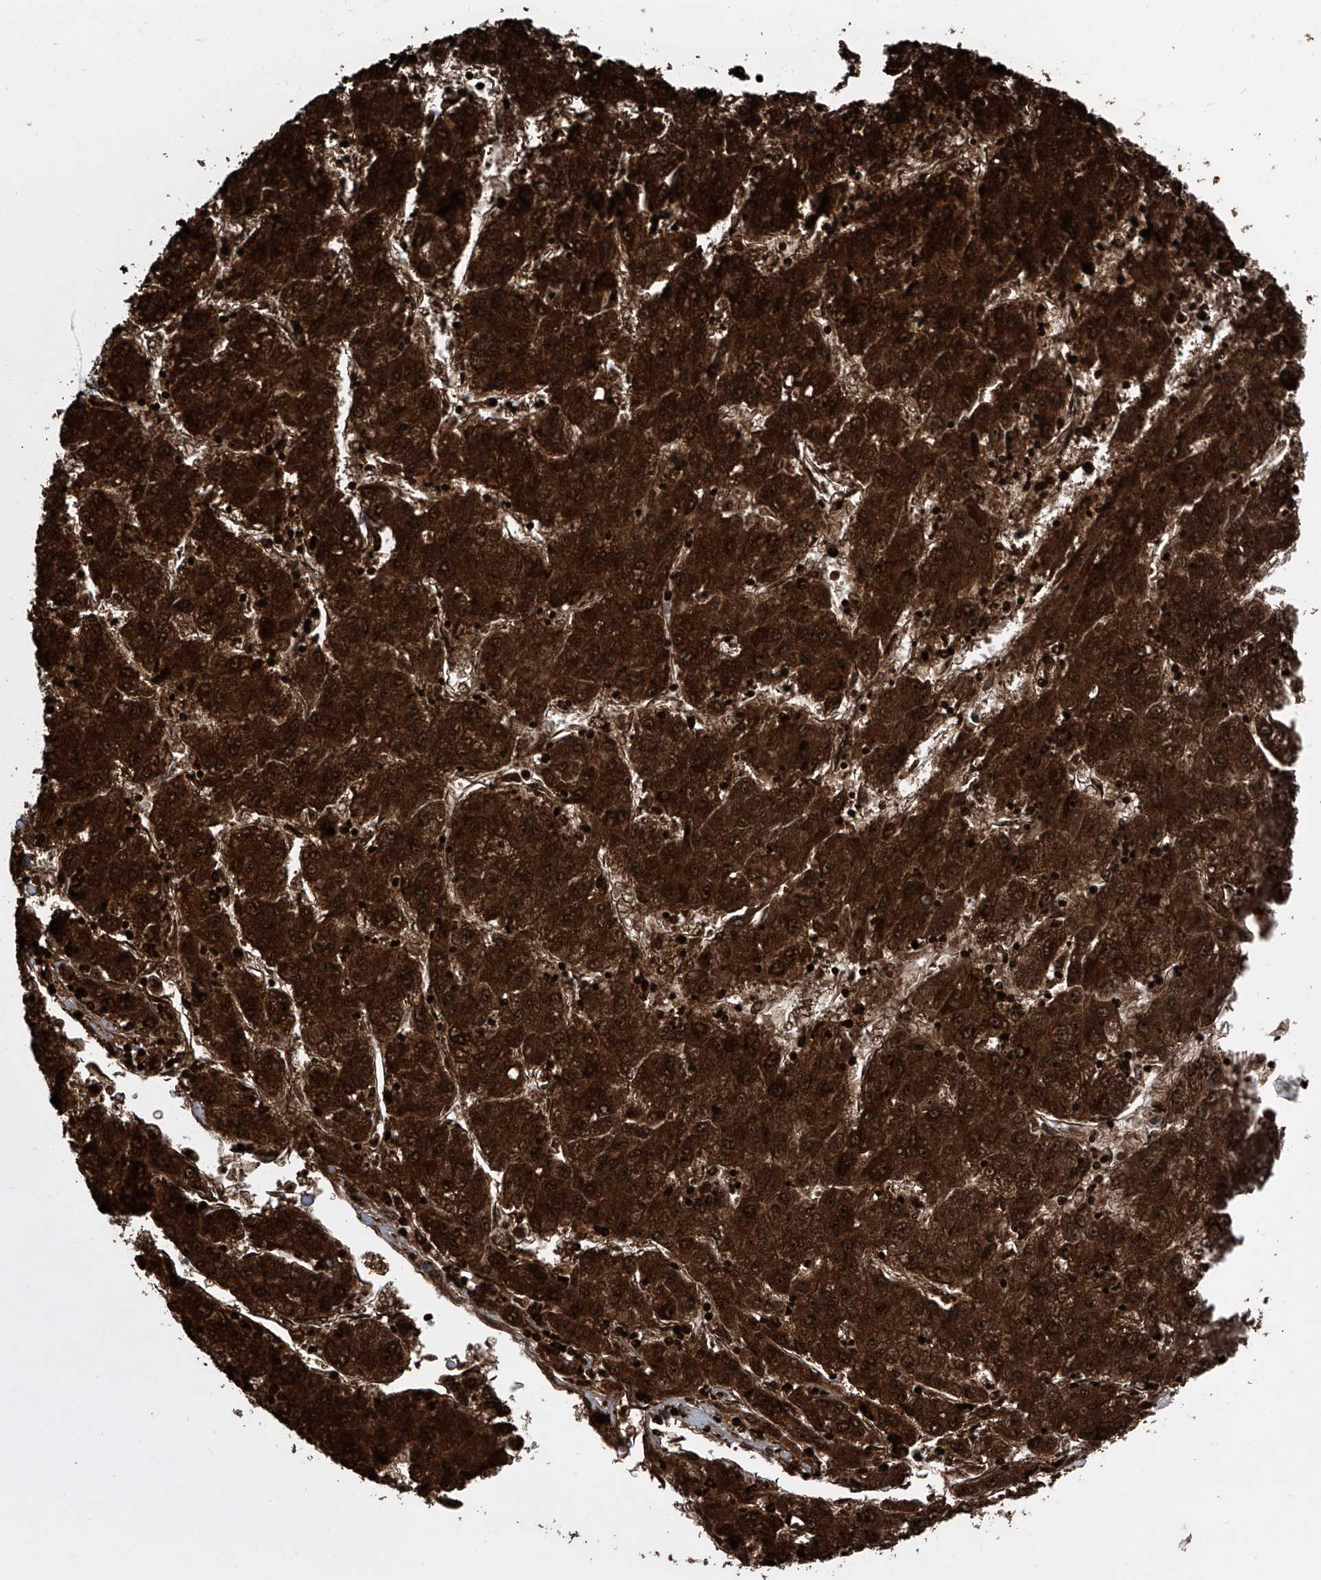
{"staining": {"intensity": "strong", "quantity": ">75%", "location": "cytoplasmic/membranous"}, "tissue": "liver cancer", "cell_type": "Tumor cells", "image_type": "cancer", "snomed": [{"axis": "morphology", "description": "Carcinoma, Hepatocellular, NOS"}, {"axis": "topography", "description": "Liver"}], "caption": "DAB immunohistochemical staining of human liver cancer (hepatocellular carcinoma) shows strong cytoplasmic/membranous protein staining in about >75% of tumor cells.", "gene": "CEP85L", "patient": {"sex": "male", "age": 72}}